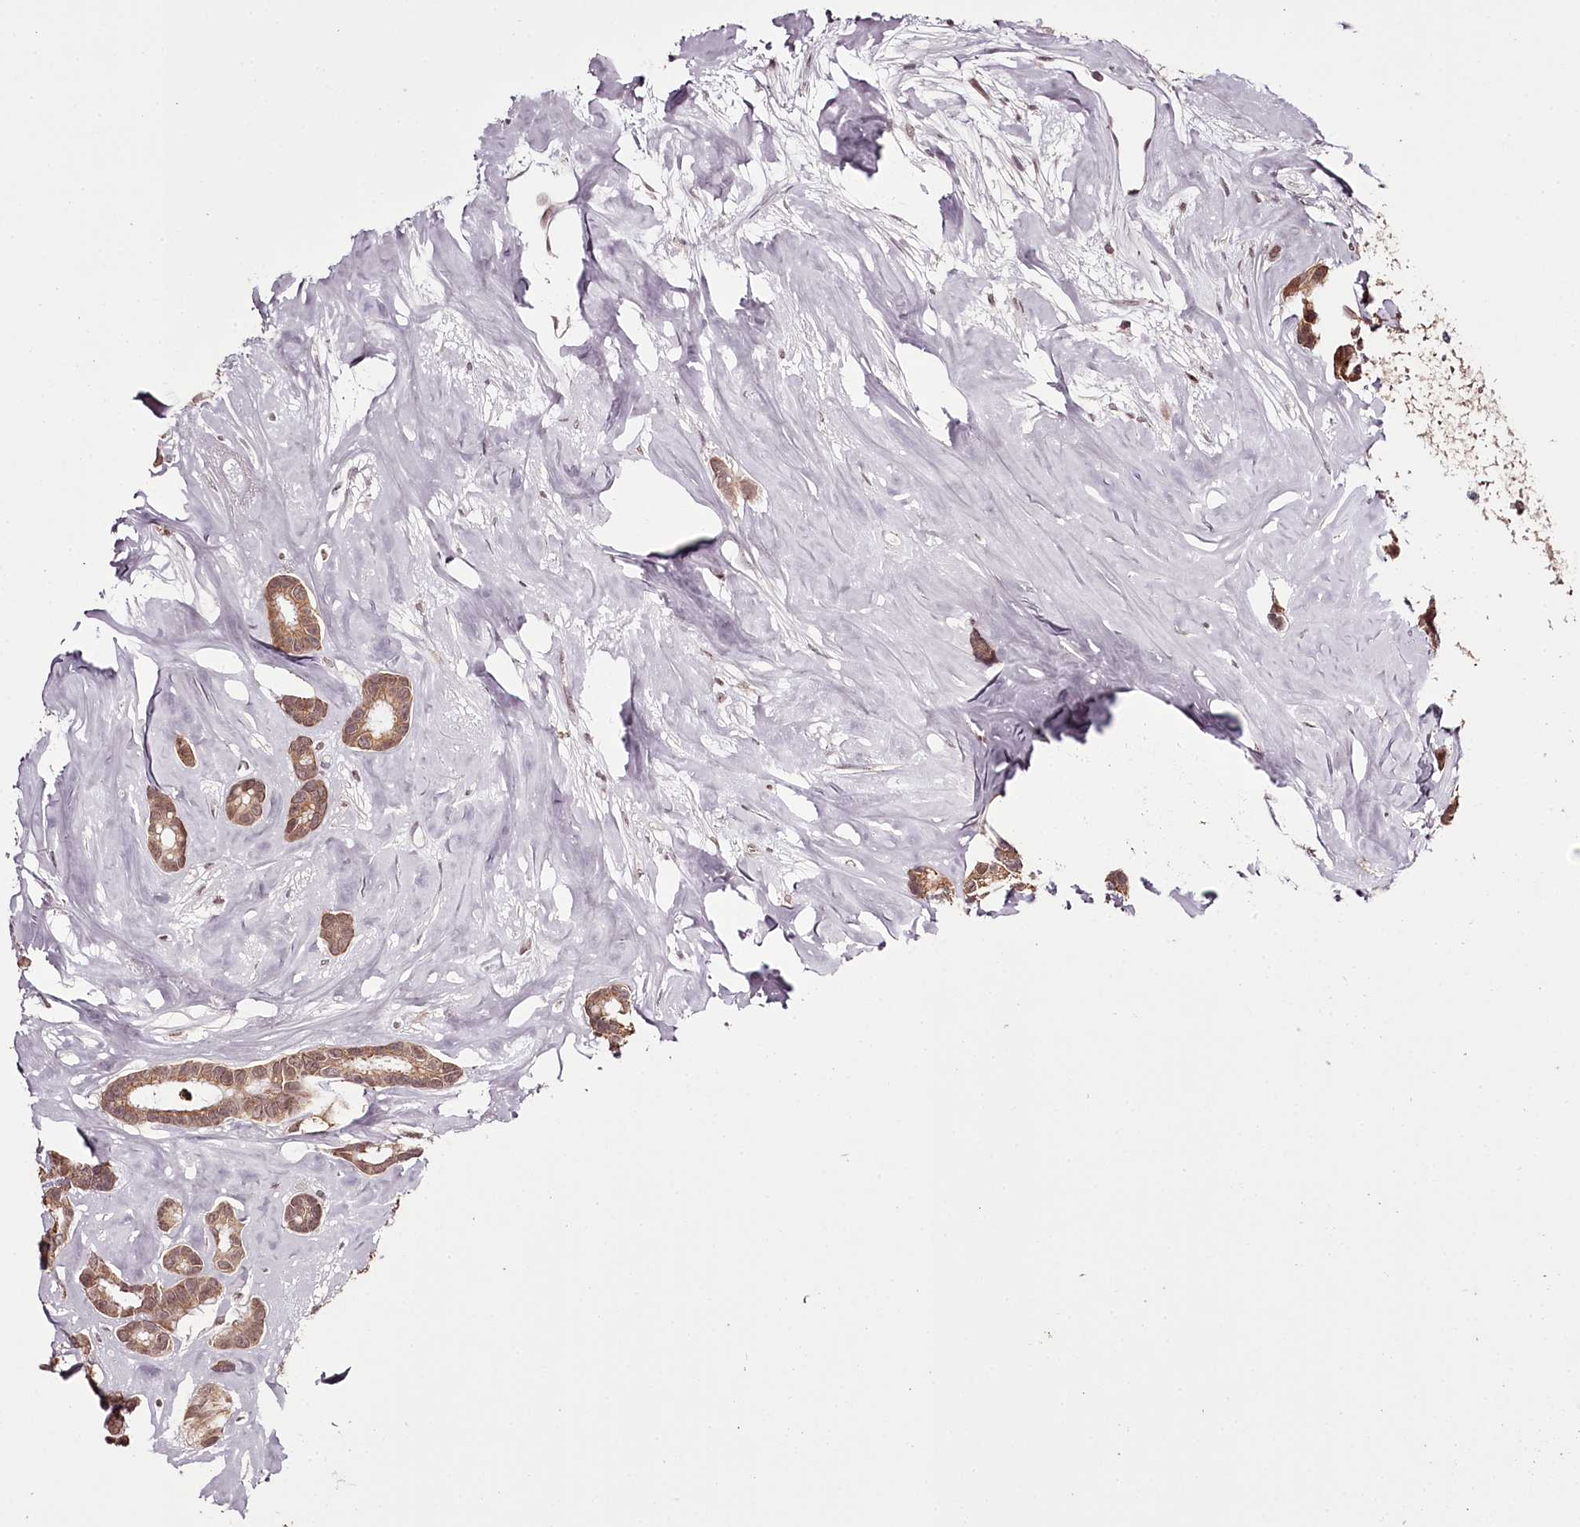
{"staining": {"intensity": "moderate", "quantity": ">75%", "location": "cytoplasmic/membranous"}, "tissue": "breast cancer", "cell_type": "Tumor cells", "image_type": "cancer", "snomed": [{"axis": "morphology", "description": "Duct carcinoma"}, {"axis": "topography", "description": "Breast"}], "caption": "A brown stain highlights moderate cytoplasmic/membranous expression of a protein in breast cancer (infiltrating ductal carcinoma) tumor cells. (DAB (3,3'-diaminobenzidine) IHC, brown staining for protein, blue staining for nuclei).", "gene": "THYN1", "patient": {"sex": "female", "age": 87}}